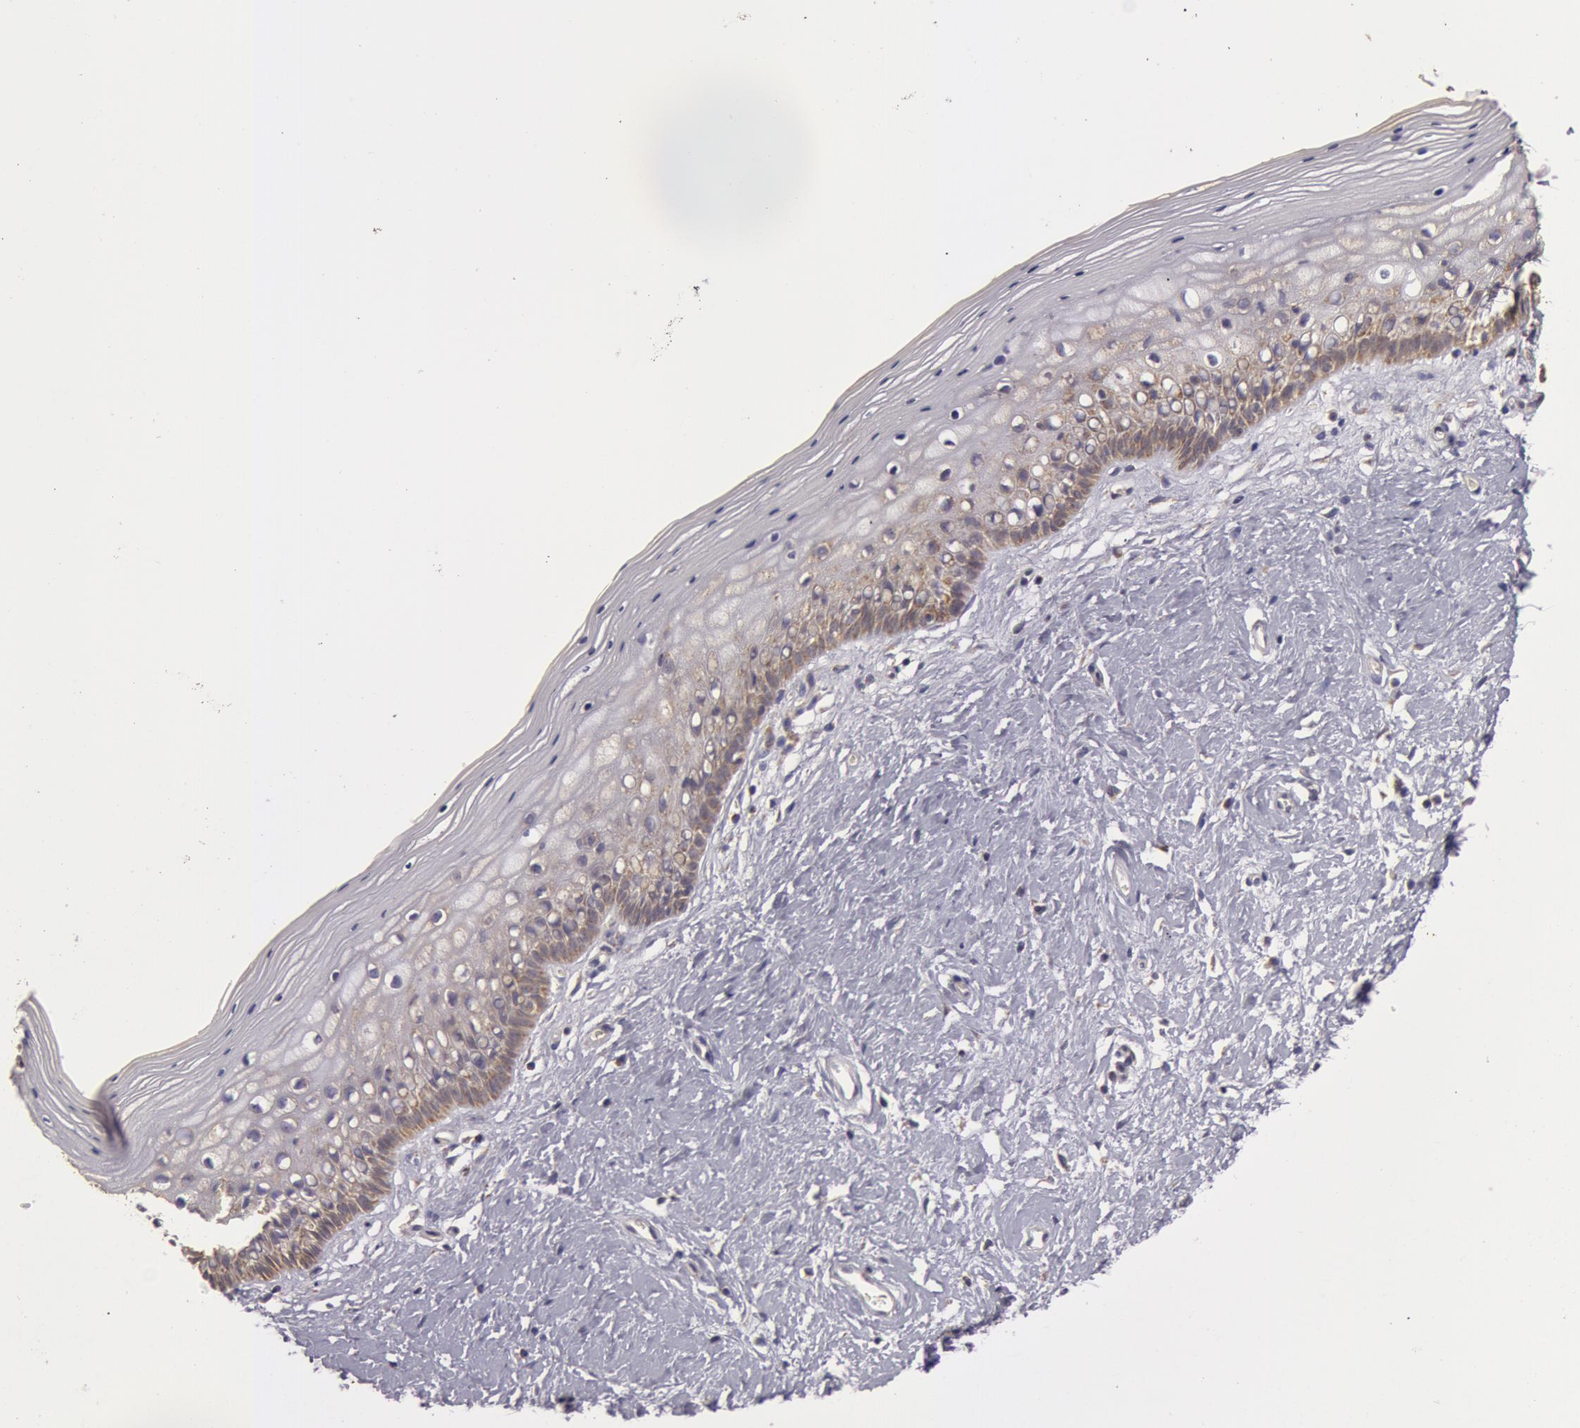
{"staining": {"intensity": "weak", "quantity": "25%-75%", "location": "cytoplasmic/membranous"}, "tissue": "vagina", "cell_type": "Squamous epithelial cells", "image_type": "normal", "snomed": [{"axis": "morphology", "description": "Normal tissue, NOS"}, {"axis": "topography", "description": "Vagina"}], "caption": "Brown immunohistochemical staining in normal vagina exhibits weak cytoplasmic/membranous positivity in about 25%-75% of squamous epithelial cells.", "gene": "KRT18", "patient": {"sex": "female", "age": 46}}